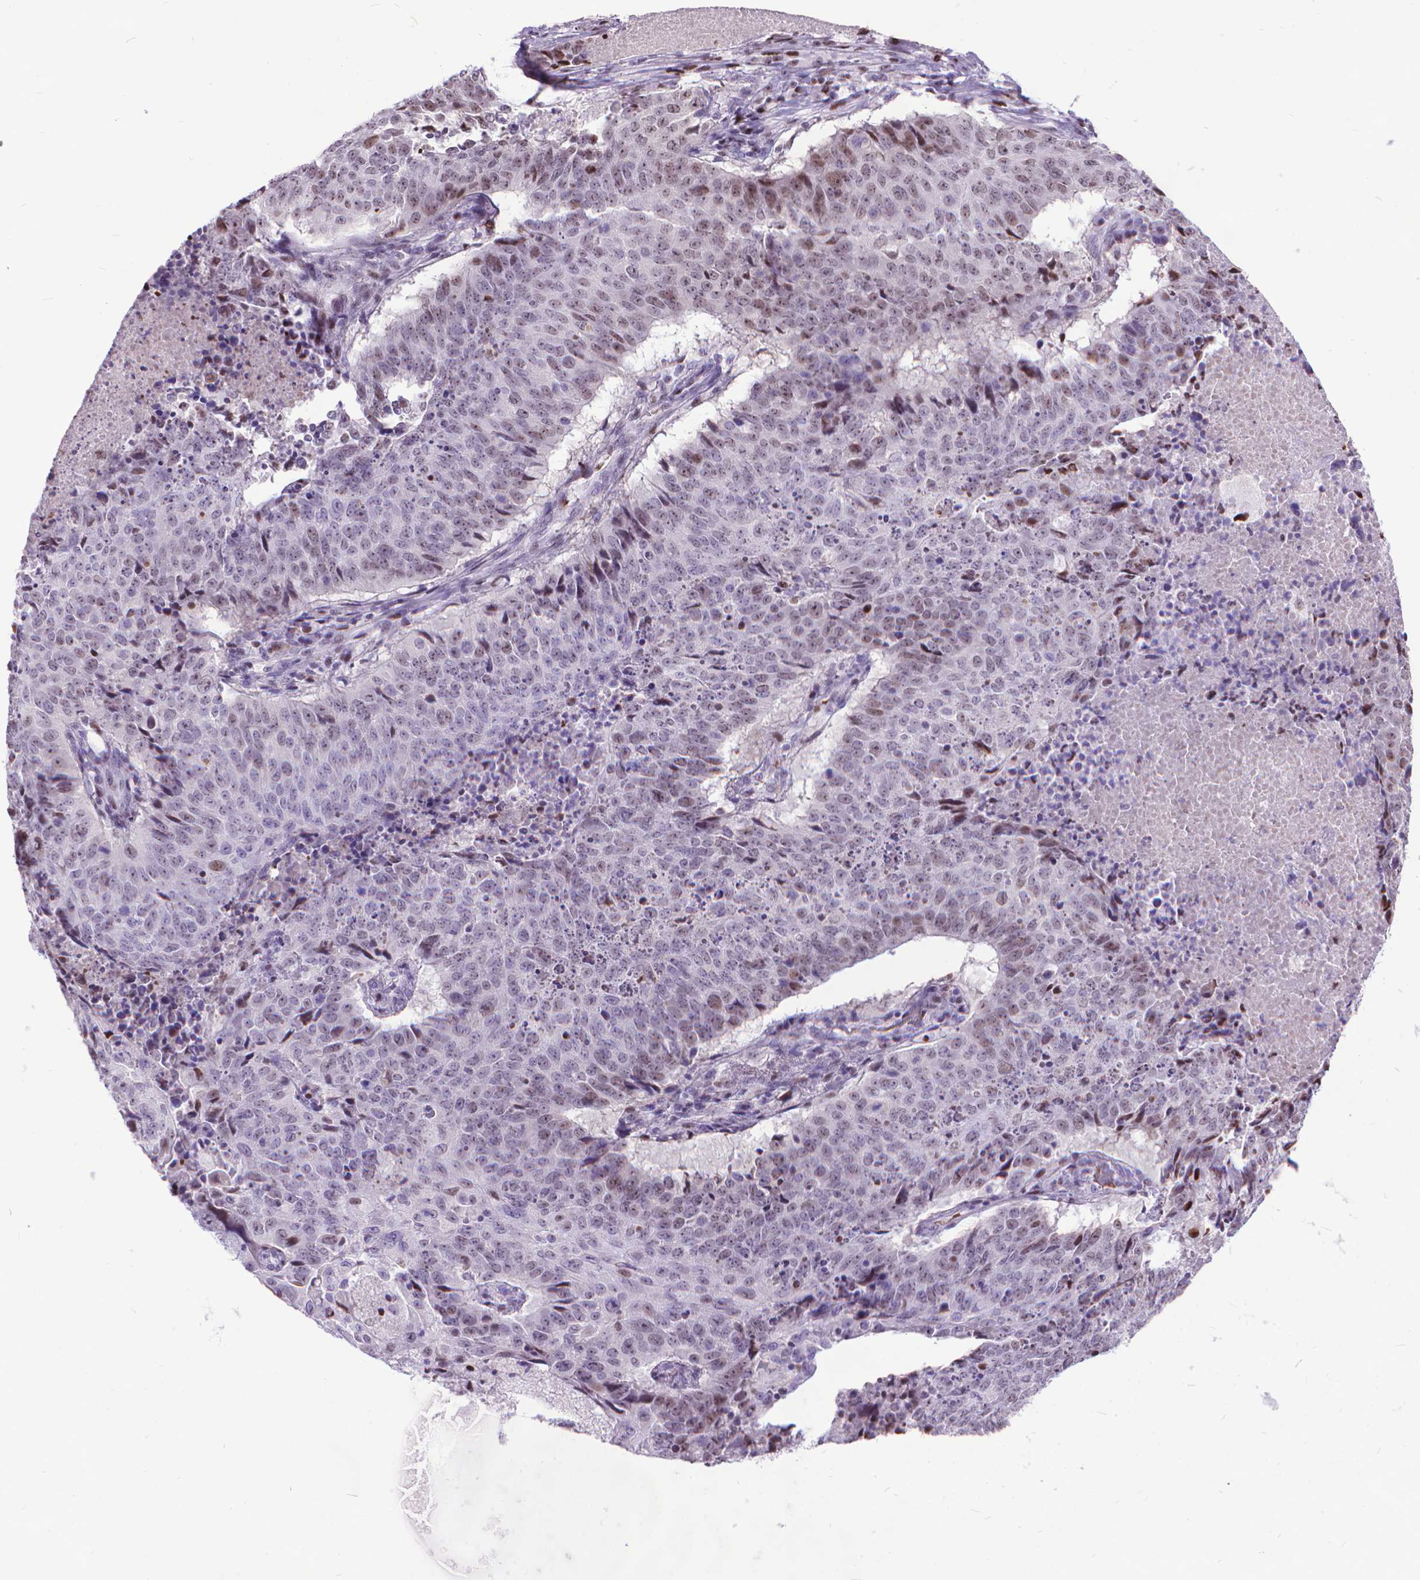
{"staining": {"intensity": "weak", "quantity": "<25%", "location": "nuclear"}, "tissue": "lung cancer", "cell_type": "Tumor cells", "image_type": "cancer", "snomed": [{"axis": "morphology", "description": "Normal tissue, NOS"}, {"axis": "morphology", "description": "Squamous cell carcinoma, NOS"}, {"axis": "topography", "description": "Bronchus"}, {"axis": "topography", "description": "Lung"}], "caption": "This is an IHC histopathology image of lung cancer (squamous cell carcinoma). There is no staining in tumor cells.", "gene": "POLE4", "patient": {"sex": "male", "age": 64}}